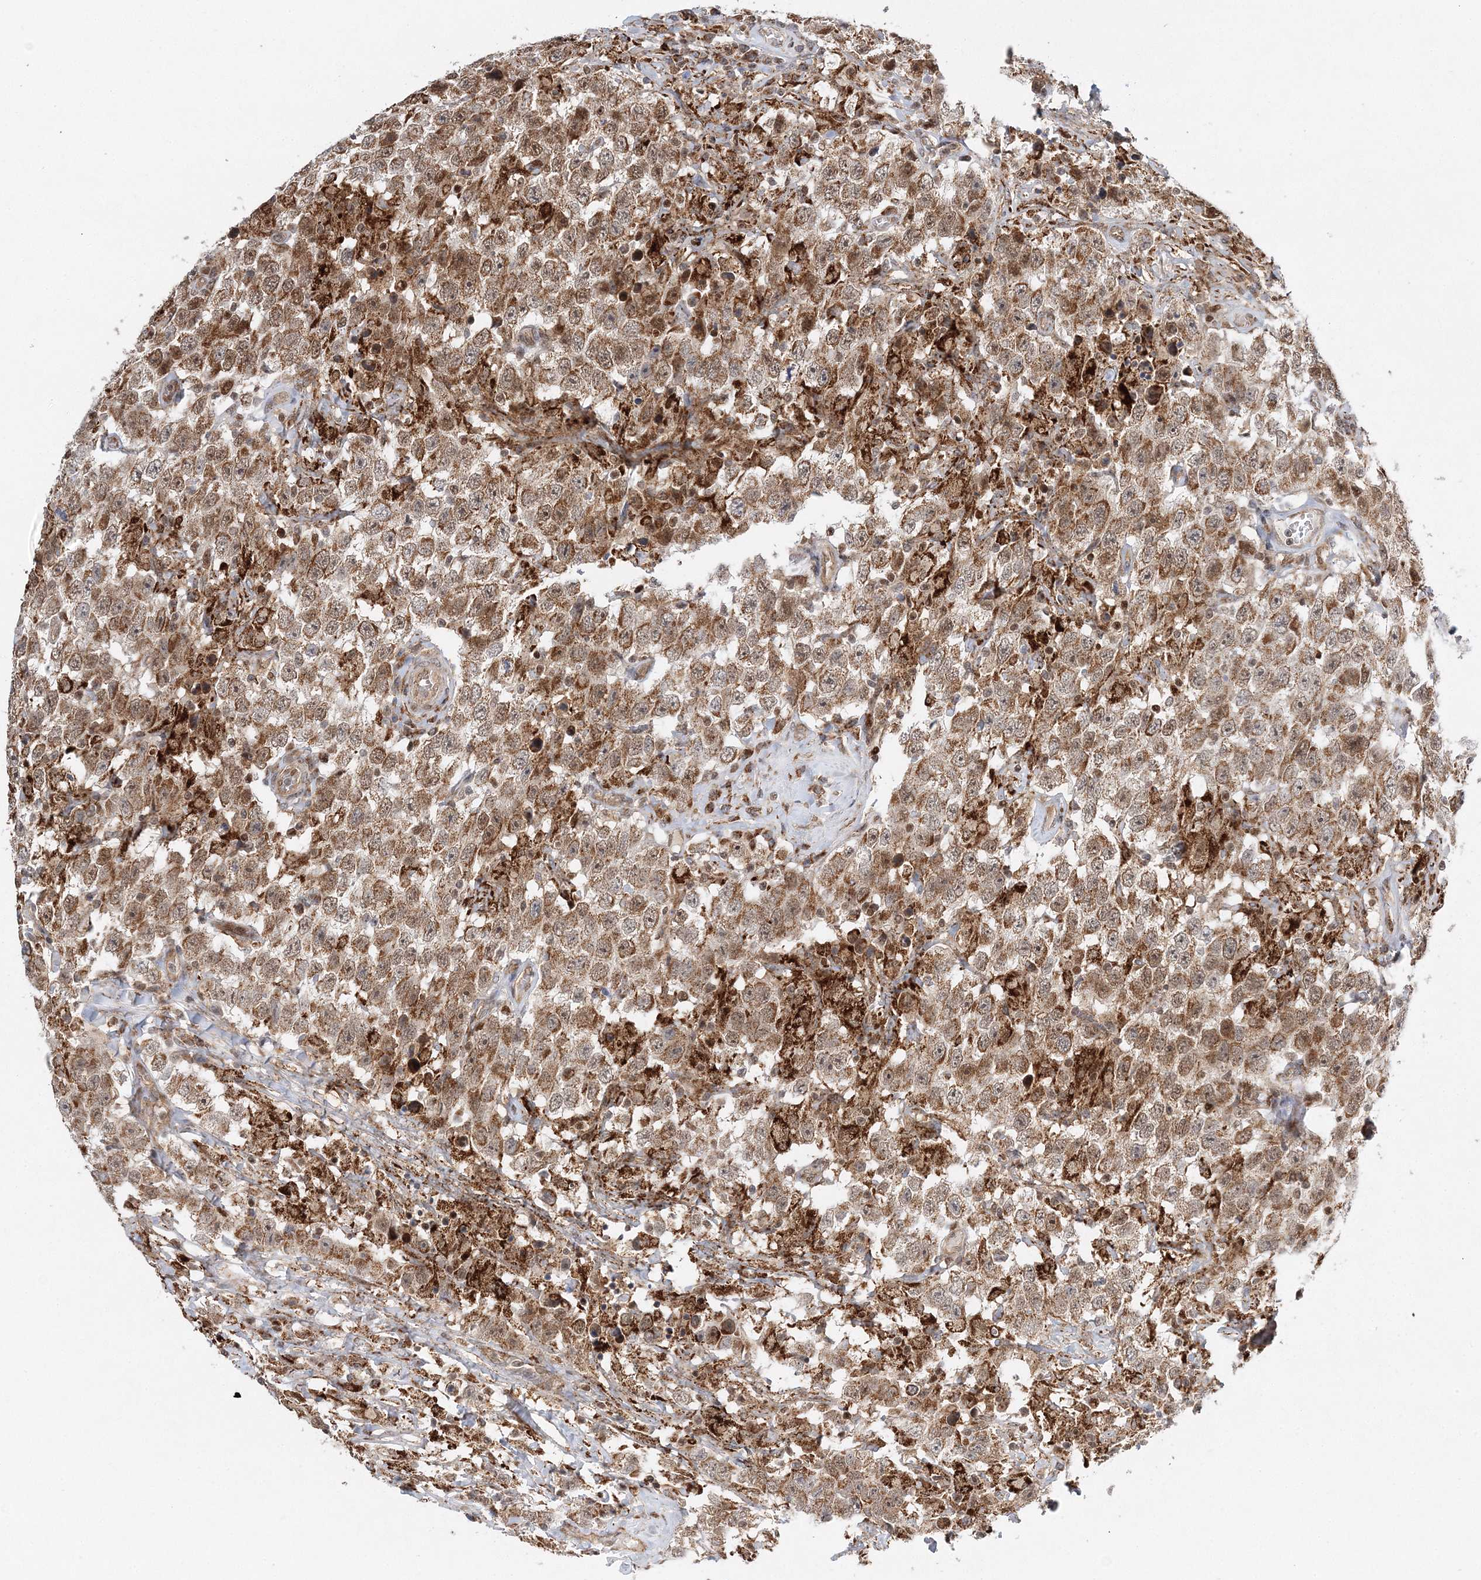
{"staining": {"intensity": "moderate", "quantity": ">75%", "location": "cytoplasmic/membranous"}, "tissue": "testis cancer", "cell_type": "Tumor cells", "image_type": "cancer", "snomed": [{"axis": "morphology", "description": "Seminoma, NOS"}, {"axis": "topography", "description": "Testis"}], "caption": "Immunohistochemical staining of seminoma (testis) reveals moderate cytoplasmic/membranous protein positivity in about >75% of tumor cells. The staining is performed using DAB (3,3'-diaminobenzidine) brown chromogen to label protein expression. The nuclei are counter-stained blue using hematoxylin.", "gene": "RAB11FIP2", "patient": {"sex": "male", "age": 41}}